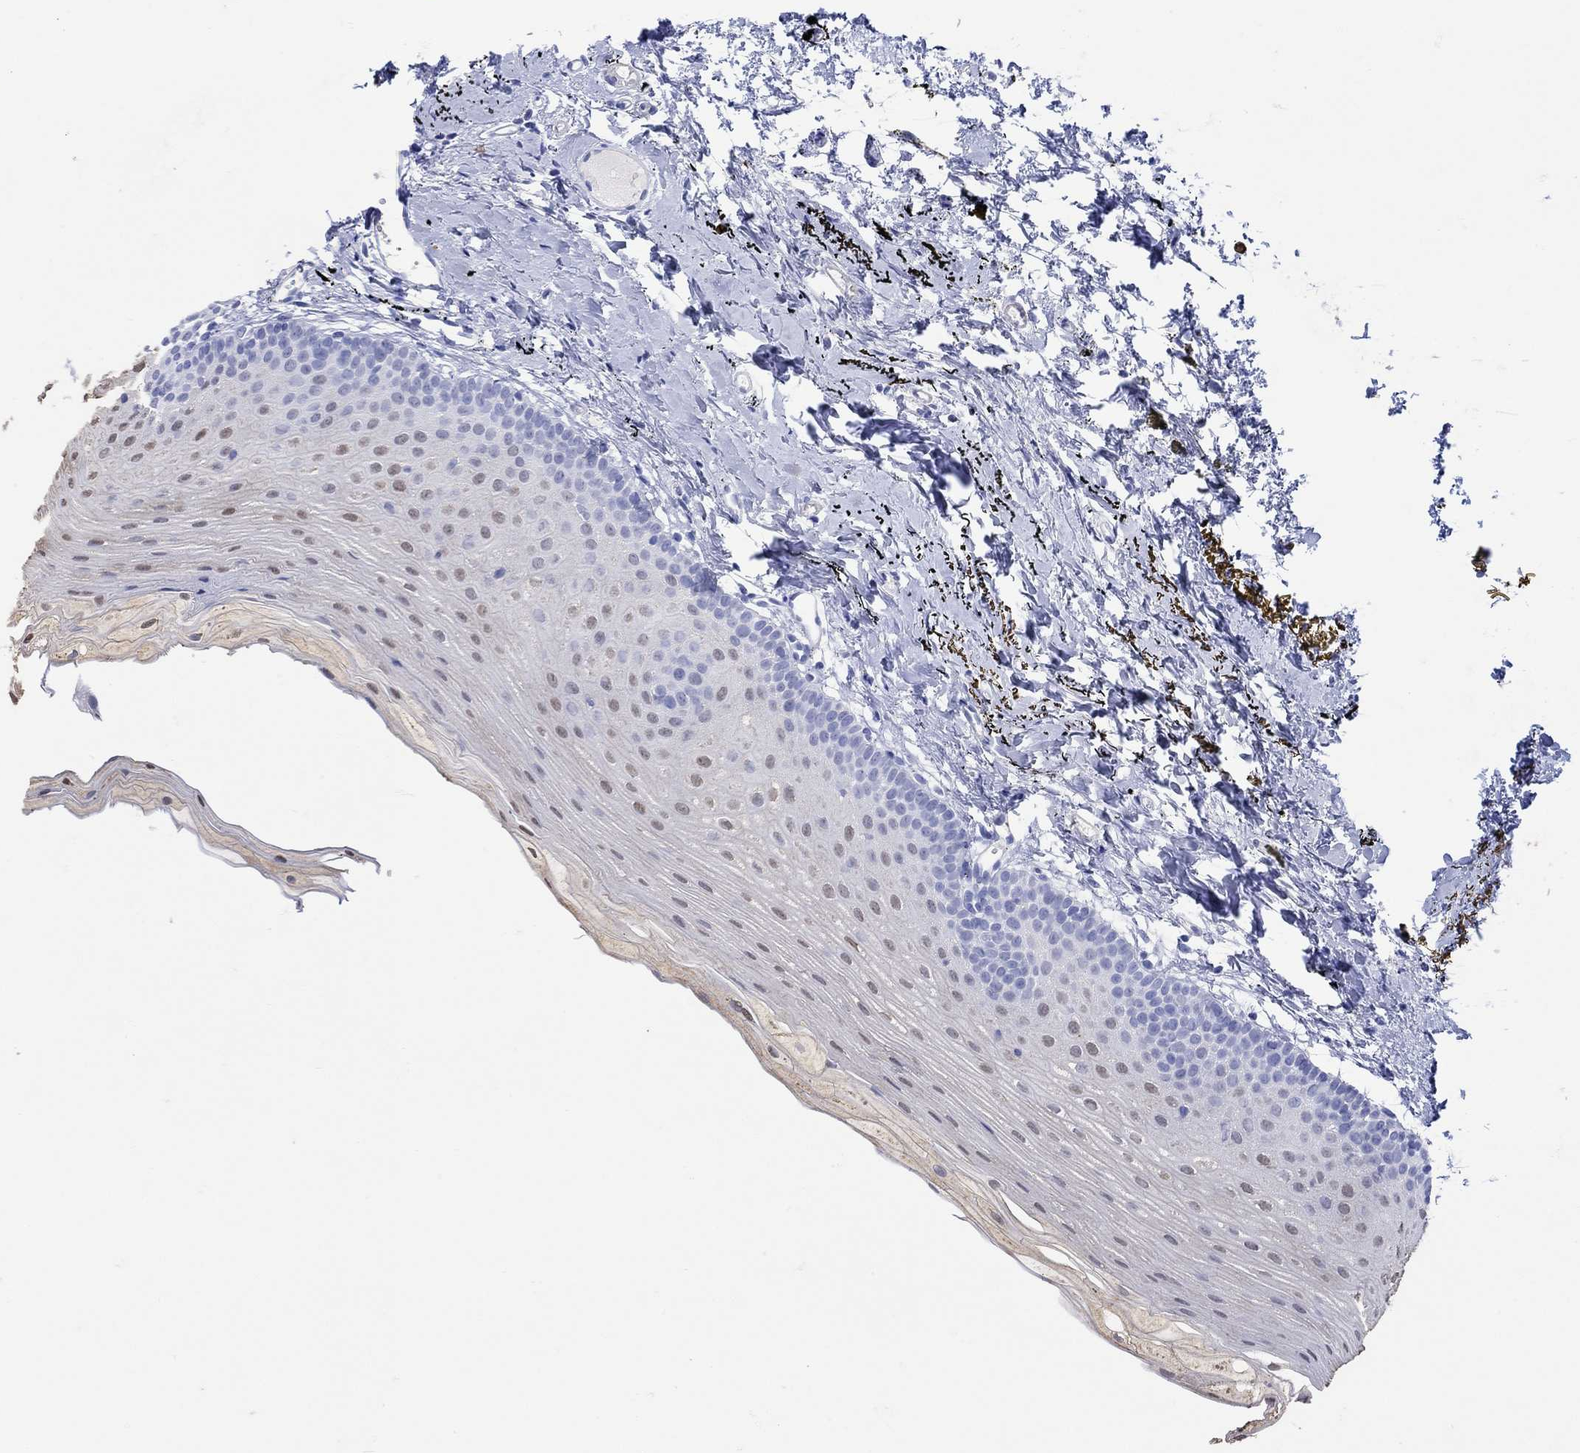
{"staining": {"intensity": "weak", "quantity": "<25%", "location": "cytoplasmic/membranous,nuclear"}, "tissue": "oral mucosa", "cell_type": "Squamous epithelial cells", "image_type": "normal", "snomed": [{"axis": "morphology", "description": "Normal tissue, NOS"}, {"axis": "topography", "description": "Oral tissue"}], "caption": "Squamous epithelial cells are negative for protein expression in normal human oral mucosa. Brightfield microscopy of IHC stained with DAB (brown) and hematoxylin (blue), captured at high magnification.", "gene": "LINGO3", "patient": {"sex": "female", "age": 57}}